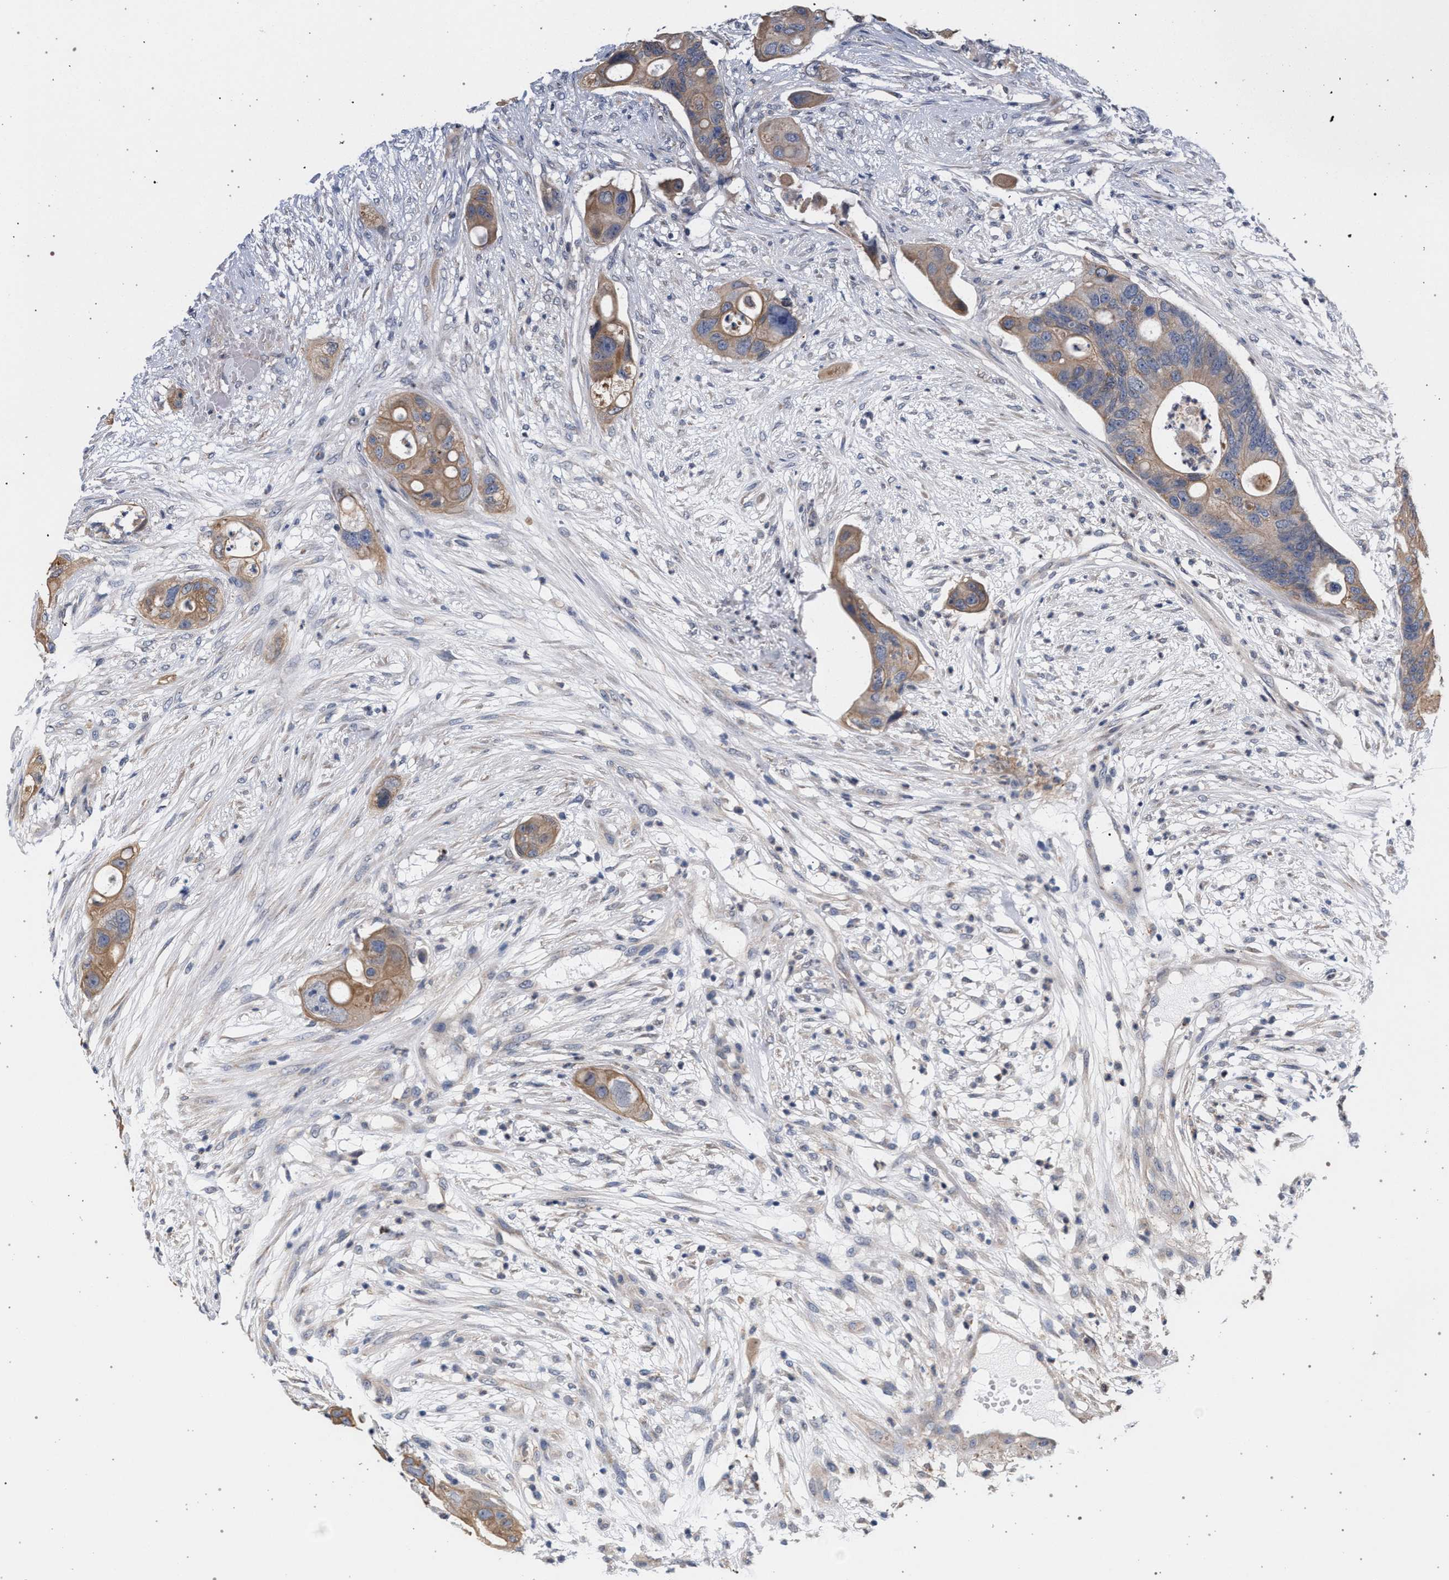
{"staining": {"intensity": "moderate", "quantity": ">75%", "location": "cytoplasmic/membranous"}, "tissue": "colorectal cancer", "cell_type": "Tumor cells", "image_type": "cancer", "snomed": [{"axis": "morphology", "description": "Adenocarcinoma, NOS"}, {"axis": "topography", "description": "Colon"}], "caption": "An IHC image of neoplastic tissue is shown. Protein staining in brown highlights moderate cytoplasmic/membranous positivity in colorectal adenocarcinoma within tumor cells. (DAB = brown stain, brightfield microscopy at high magnification).", "gene": "ARPC5L", "patient": {"sex": "female", "age": 57}}